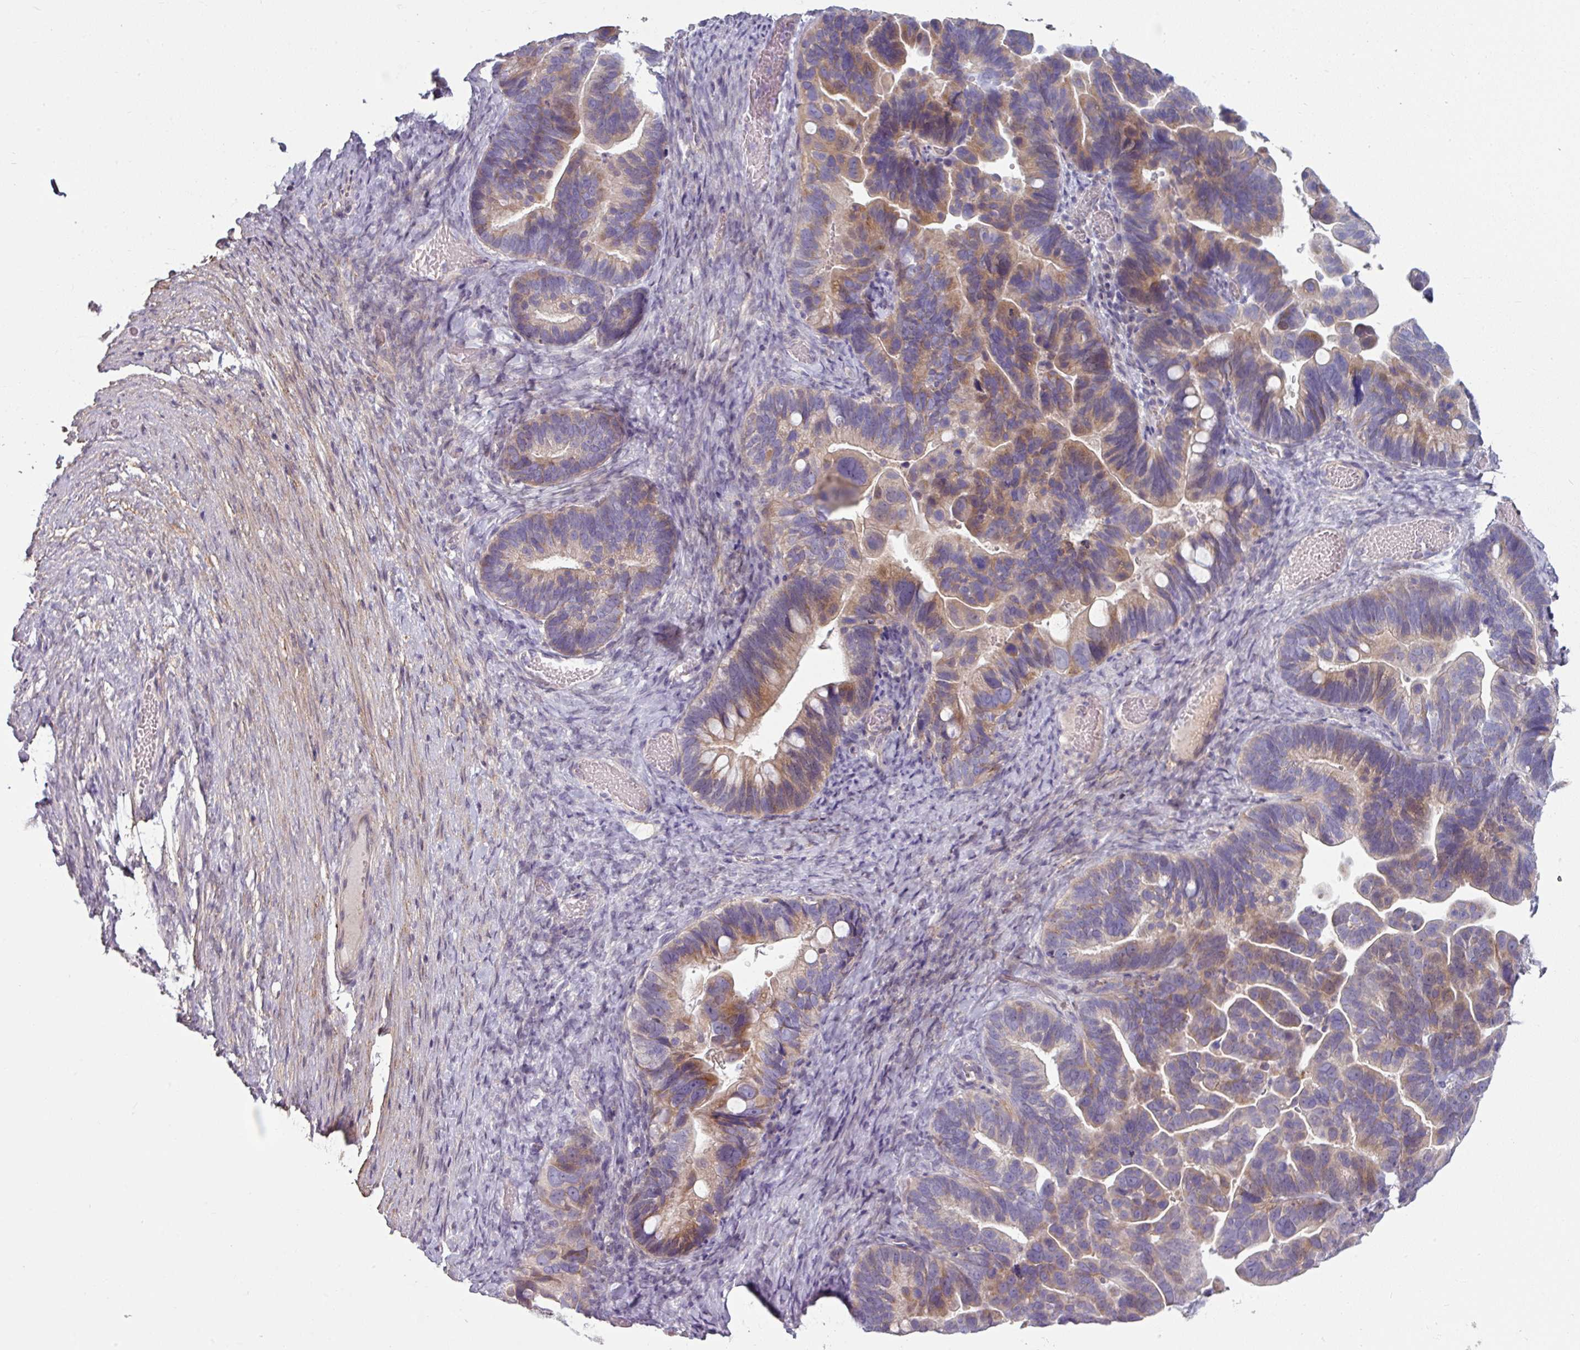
{"staining": {"intensity": "moderate", "quantity": ">75%", "location": "cytoplasmic/membranous"}, "tissue": "ovarian cancer", "cell_type": "Tumor cells", "image_type": "cancer", "snomed": [{"axis": "morphology", "description": "Cystadenocarcinoma, serous, NOS"}, {"axis": "topography", "description": "Ovary"}], "caption": "Ovarian cancer (serous cystadenocarcinoma) stained for a protein (brown) displays moderate cytoplasmic/membranous positive expression in approximately >75% of tumor cells.", "gene": "MTMR14", "patient": {"sex": "female", "age": 56}}